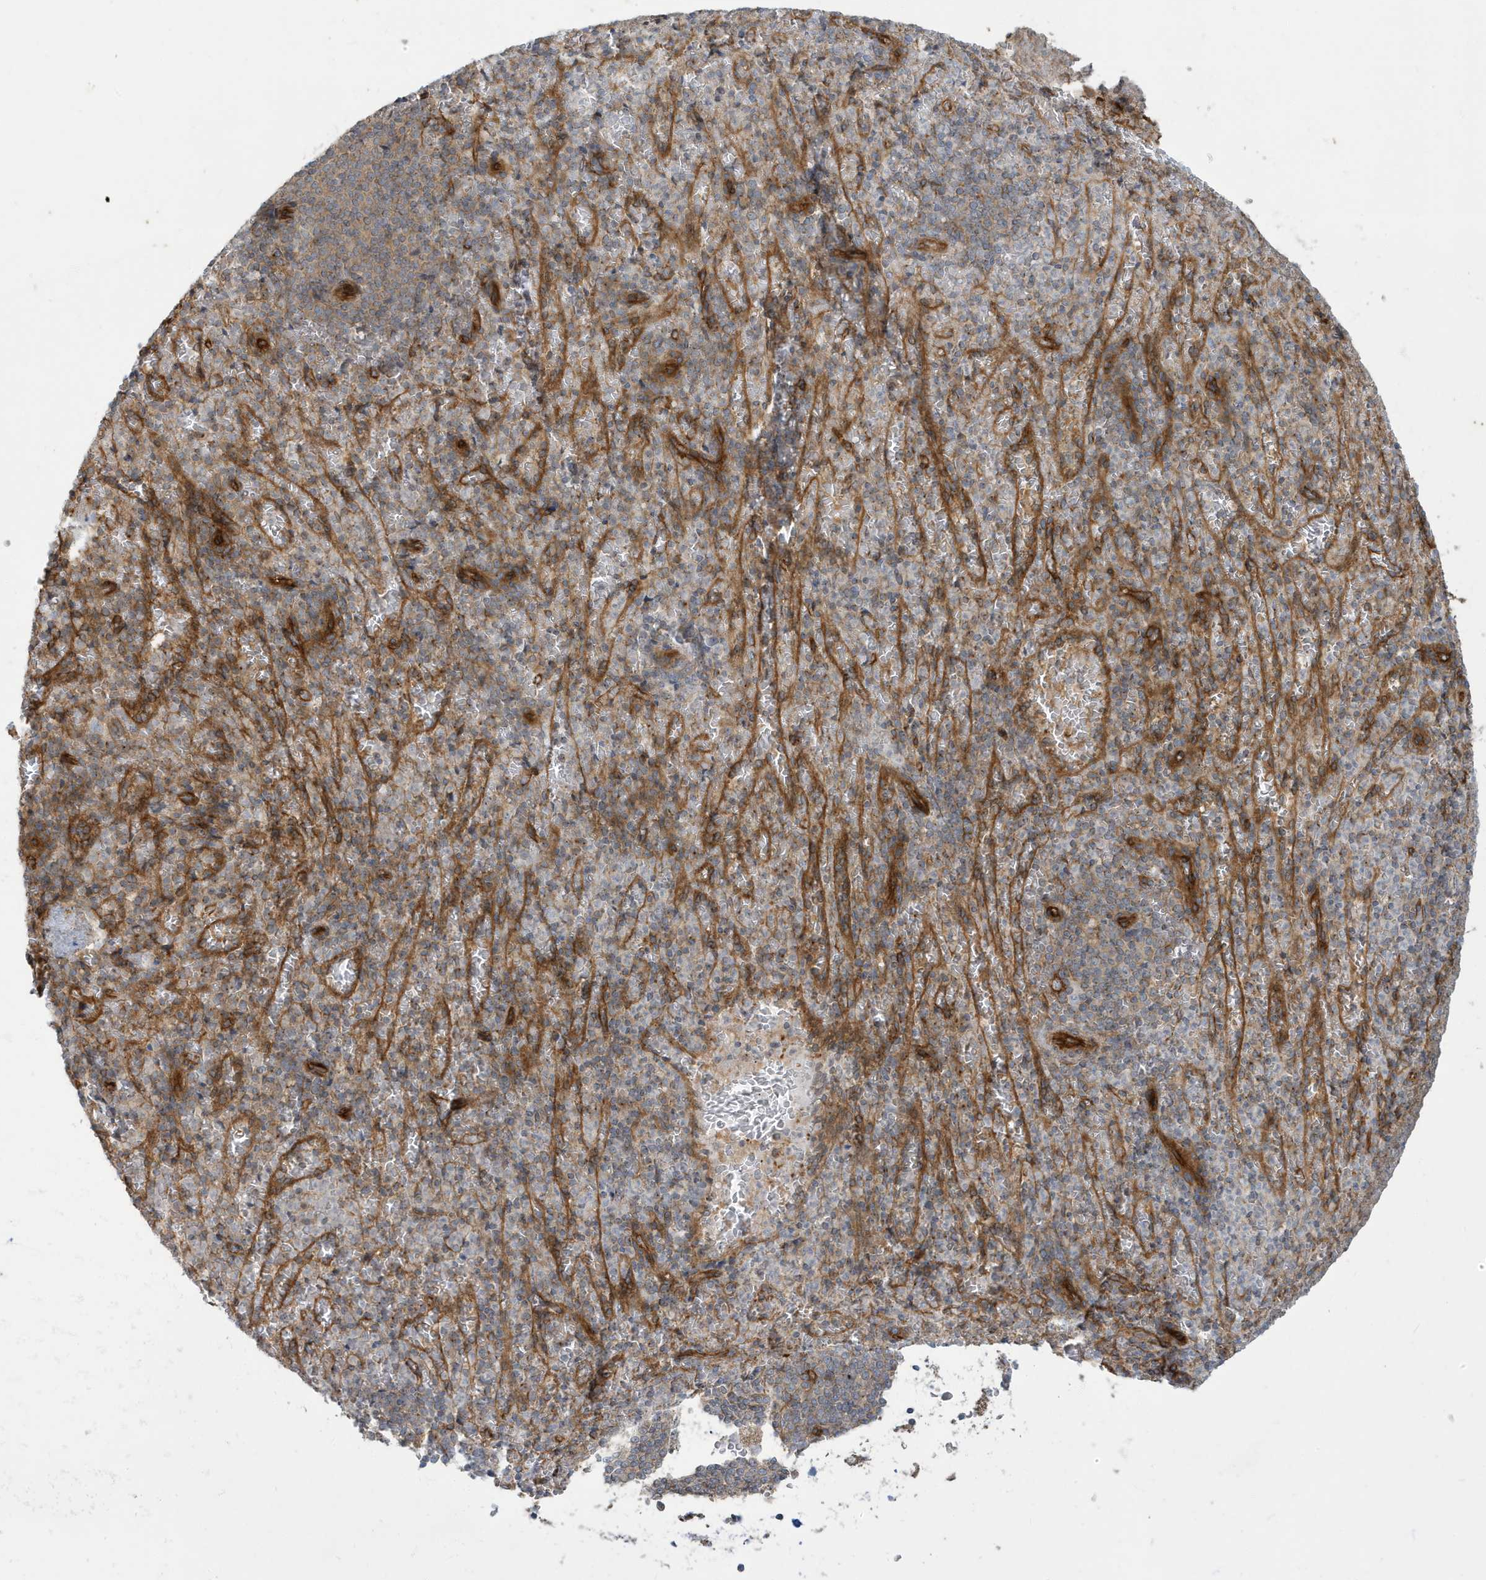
{"staining": {"intensity": "weak", "quantity": "25%-75%", "location": "cytoplasmic/membranous"}, "tissue": "spleen", "cell_type": "Cells in red pulp", "image_type": "normal", "snomed": [{"axis": "morphology", "description": "Normal tissue, NOS"}, {"axis": "topography", "description": "Spleen"}], "caption": "Immunohistochemical staining of unremarkable spleen displays 25%-75% levels of weak cytoplasmic/membranous protein staining in approximately 25%-75% of cells in red pulp.", "gene": "ATP23", "patient": {"sex": "female", "age": 74}}